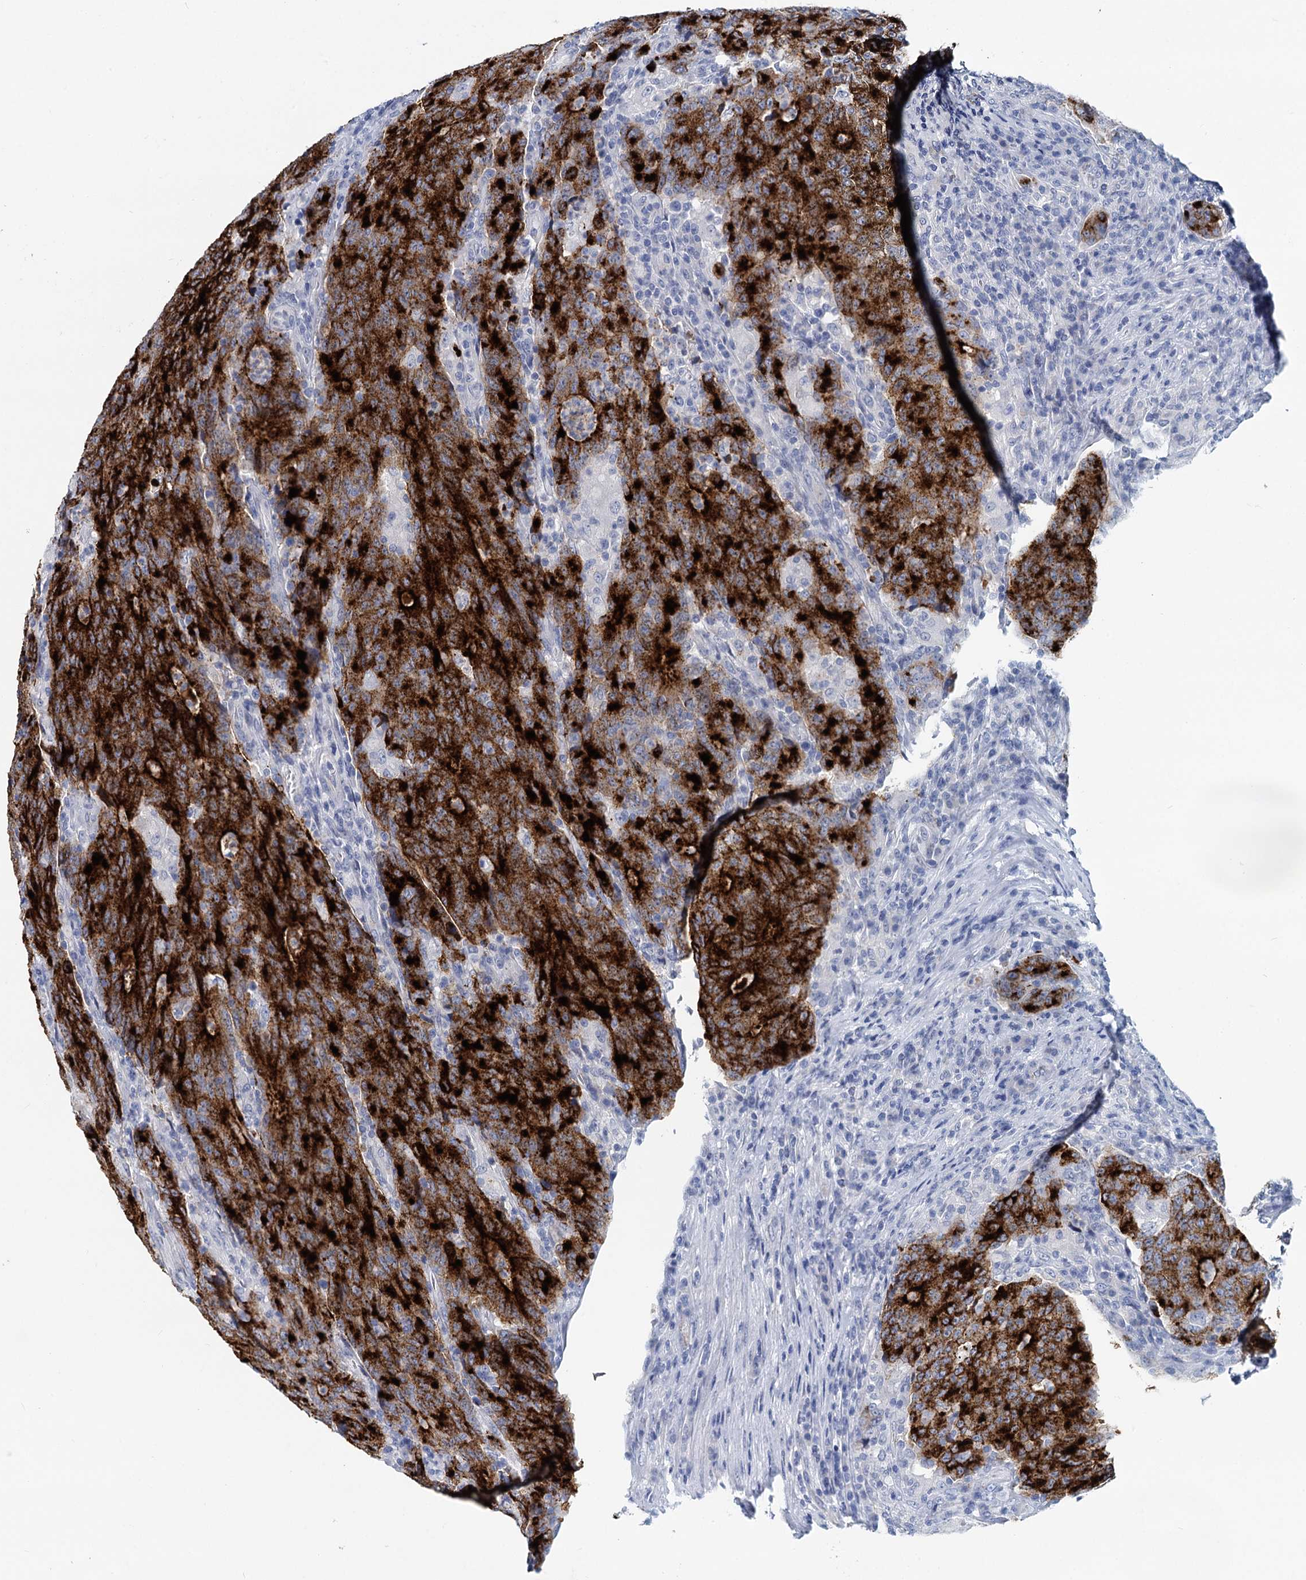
{"staining": {"intensity": "strong", "quantity": ">75%", "location": "cytoplasmic/membranous"}, "tissue": "colorectal cancer", "cell_type": "Tumor cells", "image_type": "cancer", "snomed": [{"axis": "morphology", "description": "Adenocarcinoma, NOS"}, {"axis": "topography", "description": "Colon"}], "caption": "Colorectal cancer (adenocarcinoma) stained with a brown dye shows strong cytoplasmic/membranous positive staining in approximately >75% of tumor cells.", "gene": "INSC", "patient": {"sex": "female", "age": 75}}